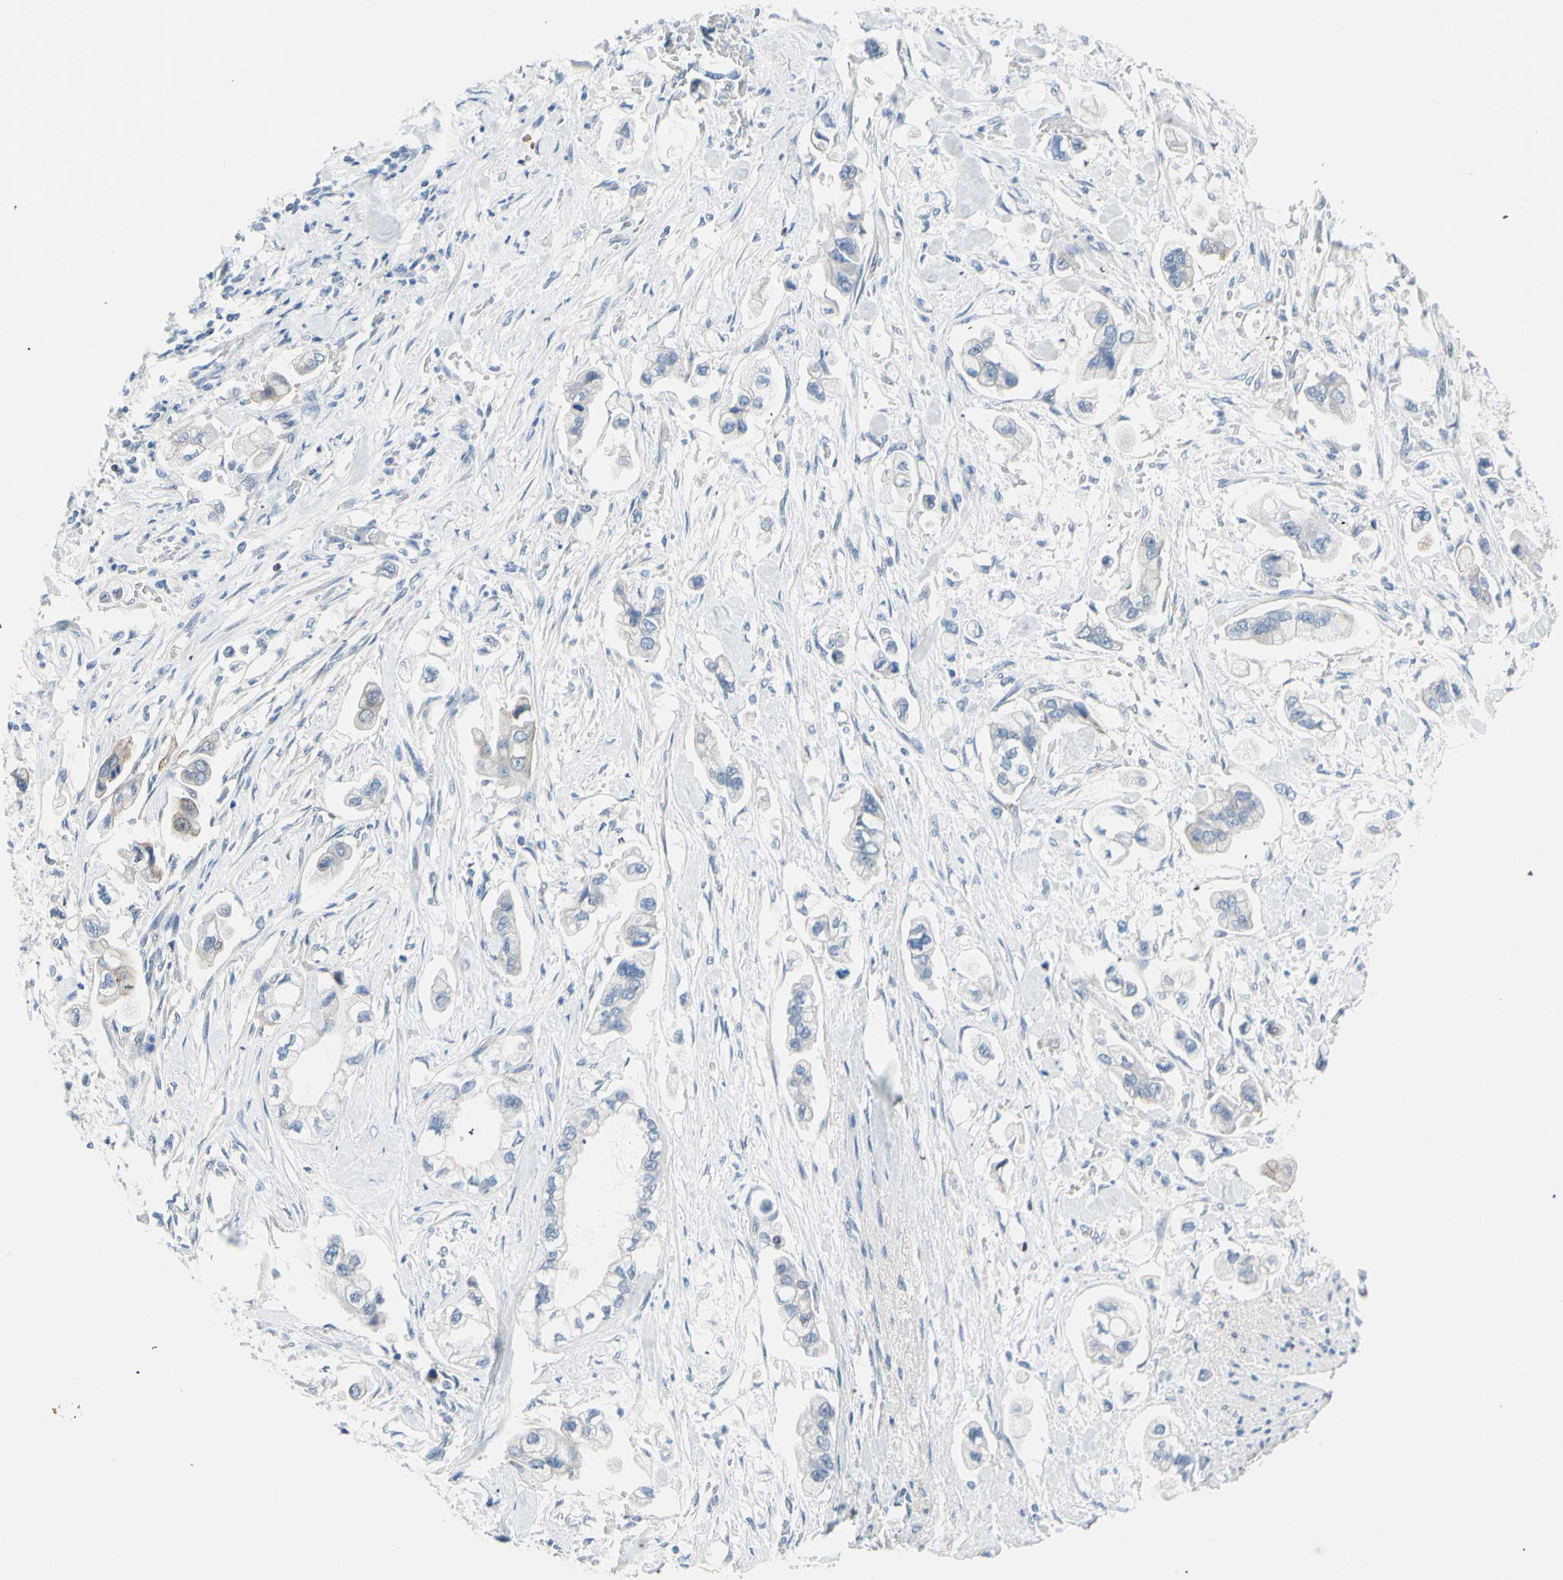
{"staining": {"intensity": "negative", "quantity": "none", "location": "none"}, "tissue": "stomach cancer", "cell_type": "Tumor cells", "image_type": "cancer", "snomed": [{"axis": "morphology", "description": "Adenocarcinoma, NOS"}, {"axis": "topography", "description": "Stomach"}], "caption": "This is an IHC histopathology image of human stomach cancer (adenocarcinoma). There is no expression in tumor cells.", "gene": "ZNF132", "patient": {"sex": "male", "age": 62}}